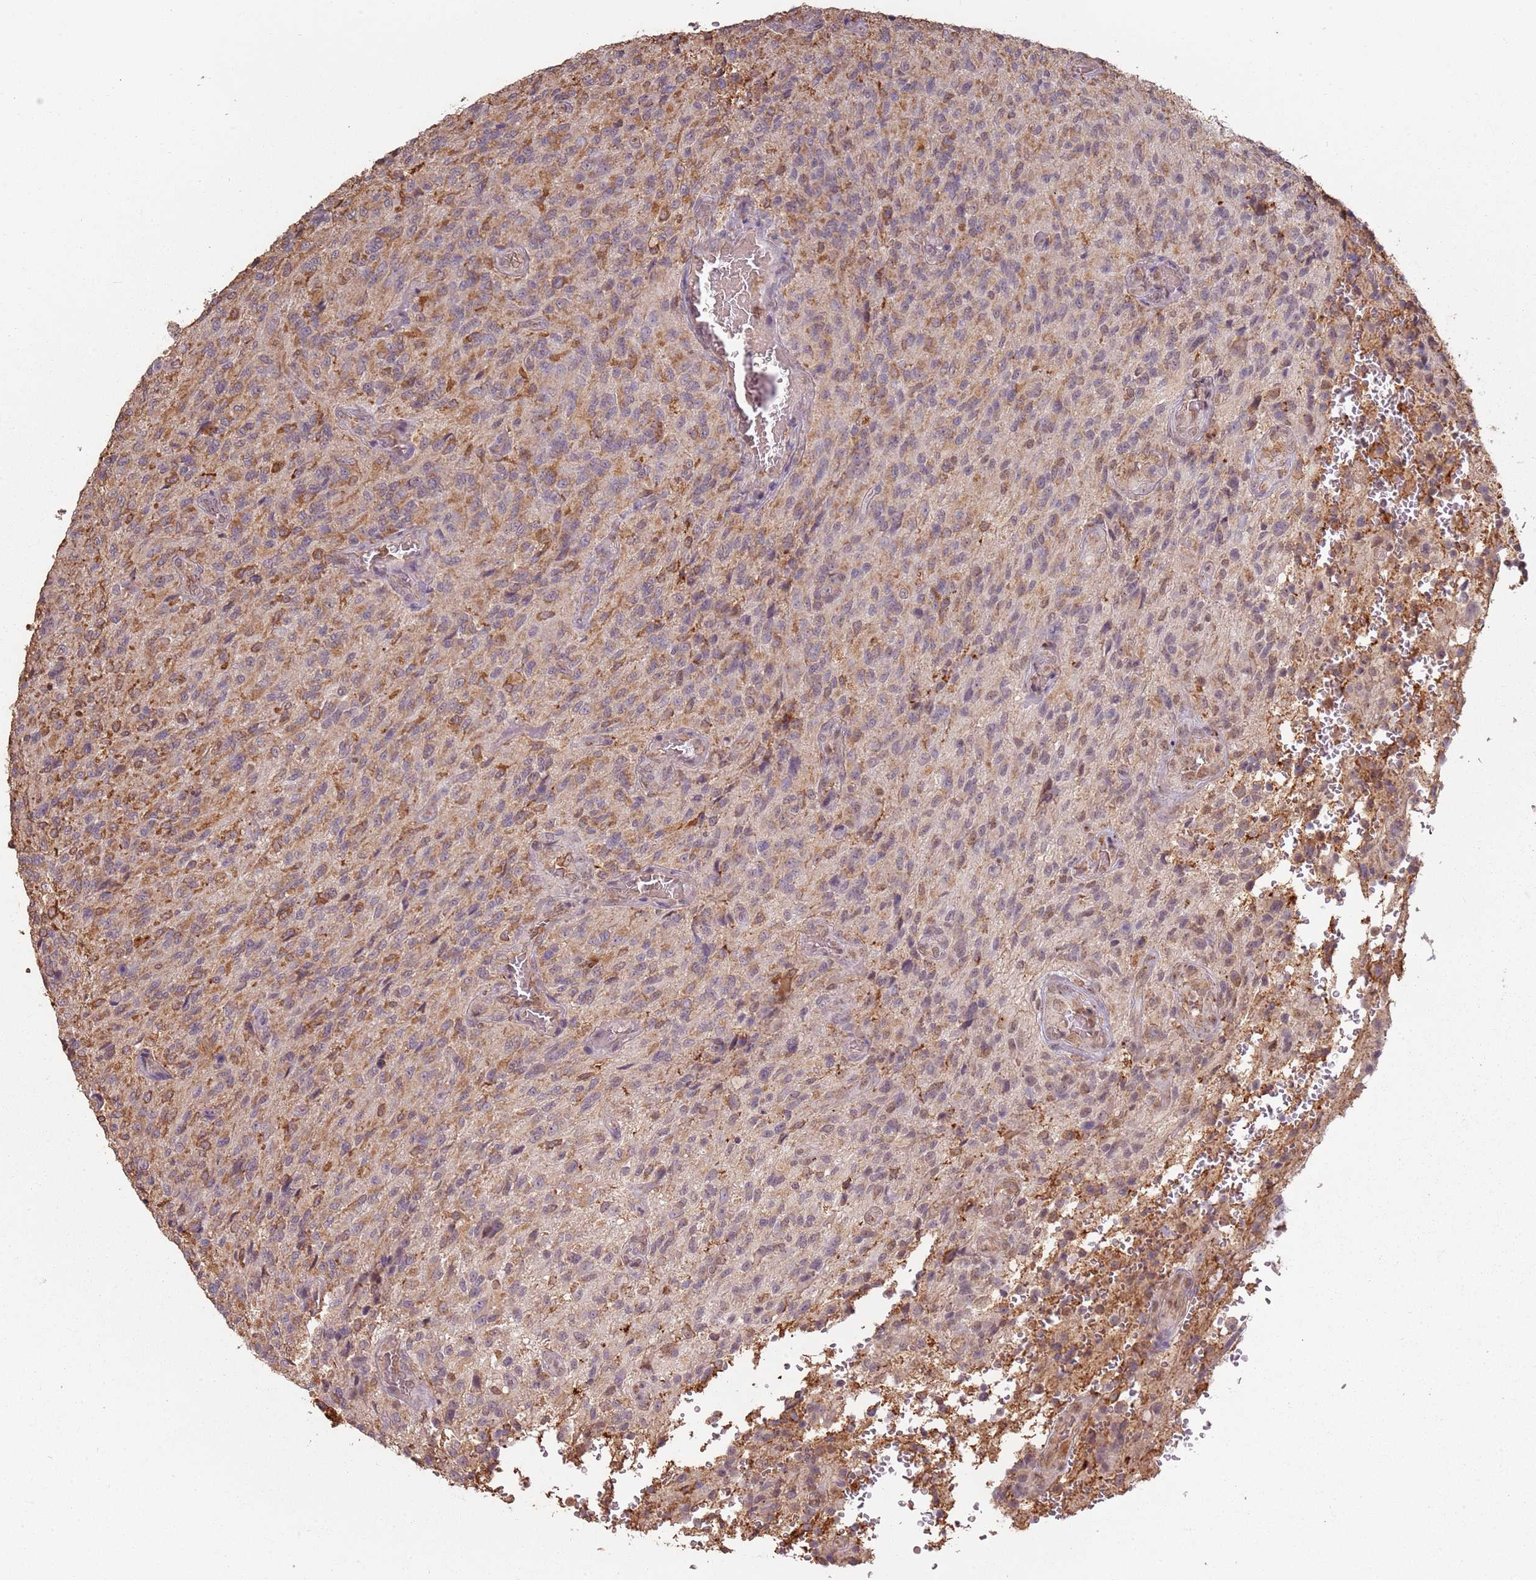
{"staining": {"intensity": "weak", "quantity": "<25%", "location": "cytoplasmic/membranous"}, "tissue": "glioma", "cell_type": "Tumor cells", "image_type": "cancer", "snomed": [{"axis": "morphology", "description": "Normal tissue, NOS"}, {"axis": "morphology", "description": "Glioma, malignant, High grade"}, {"axis": "topography", "description": "Cerebral cortex"}], "caption": "The immunohistochemistry image has no significant expression in tumor cells of malignant glioma (high-grade) tissue.", "gene": "ATOSB", "patient": {"sex": "male", "age": 56}}